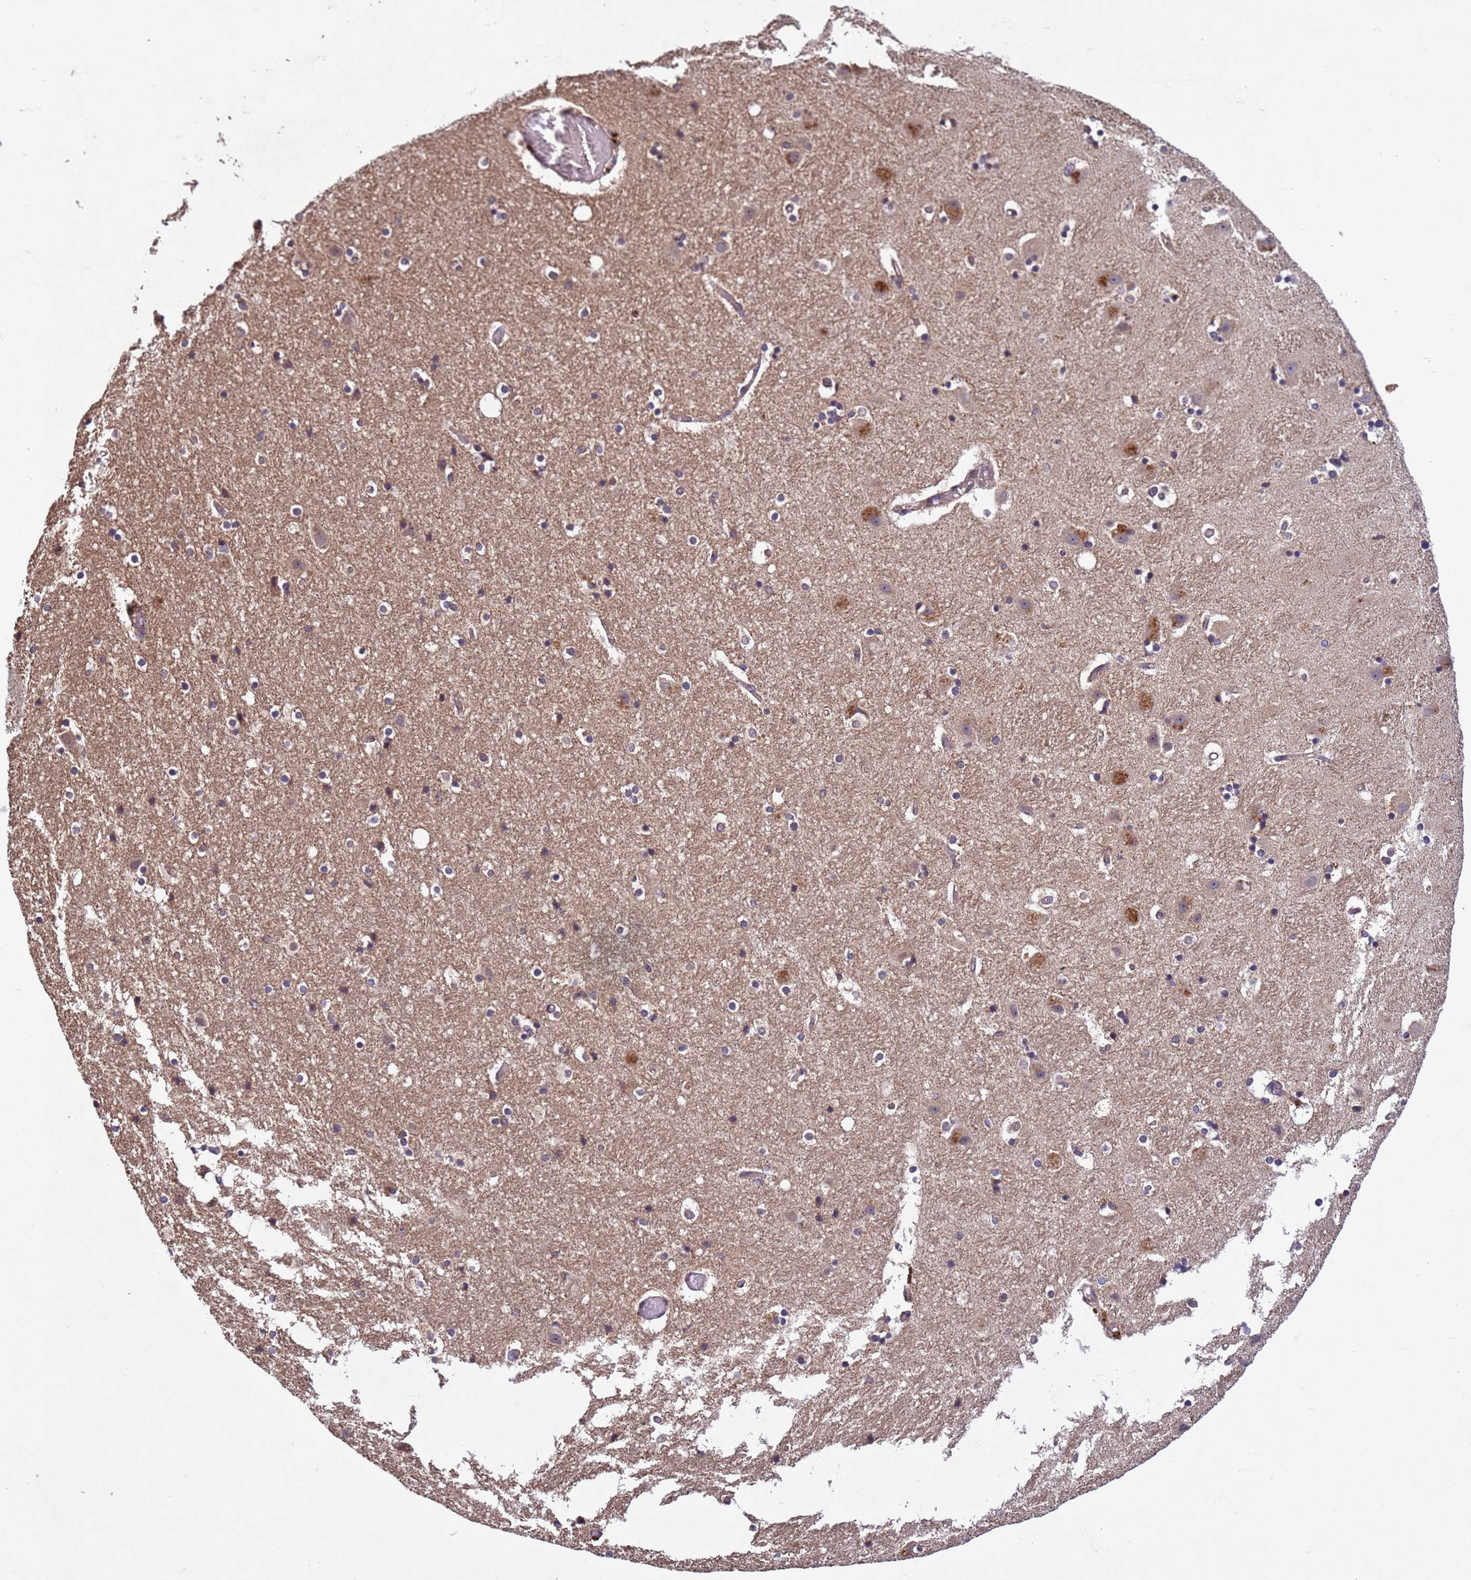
{"staining": {"intensity": "moderate", "quantity": "<25%", "location": "cytoplasmic/membranous"}, "tissue": "hippocampus", "cell_type": "Glial cells", "image_type": "normal", "snomed": [{"axis": "morphology", "description": "Normal tissue, NOS"}, {"axis": "topography", "description": "Hippocampus"}], "caption": "Normal hippocampus was stained to show a protein in brown. There is low levels of moderate cytoplasmic/membranous expression in about <25% of glial cells.", "gene": "FASTKD1", "patient": {"sex": "female", "age": 52}}